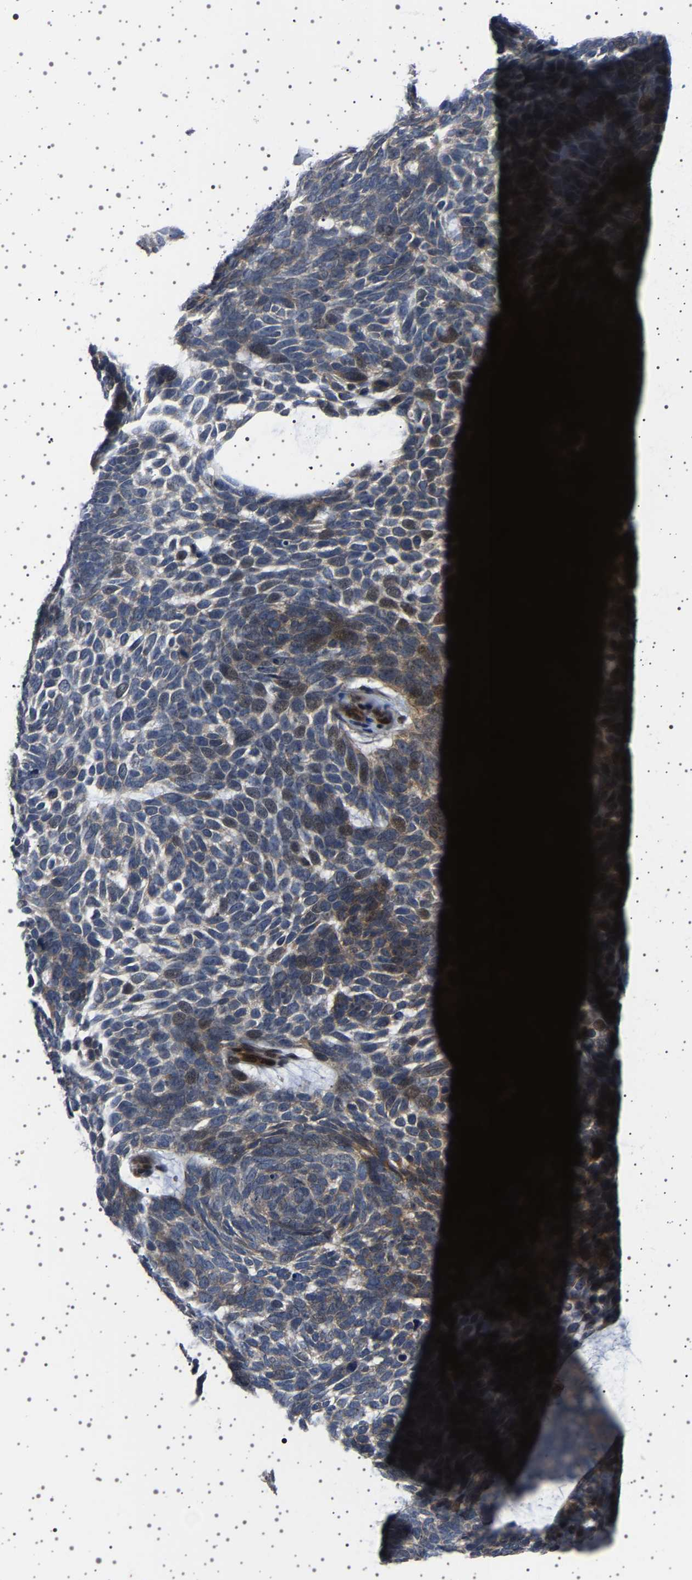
{"staining": {"intensity": "moderate", "quantity": "25%-75%", "location": "cytoplasmic/membranous,nuclear"}, "tissue": "skin cancer", "cell_type": "Tumor cells", "image_type": "cancer", "snomed": [{"axis": "morphology", "description": "Basal cell carcinoma"}, {"axis": "topography", "description": "Skin"}, {"axis": "topography", "description": "Skin of head"}], "caption": "Moderate cytoplasmic/membranous and nuclear protein positivity is identified in about 25%-75% of tumor cells in skin cancer. (IHC, brightfield microscopy, high magnification).", "gene": "PAK5", "patient": {"sex": "female", "age": 85}}